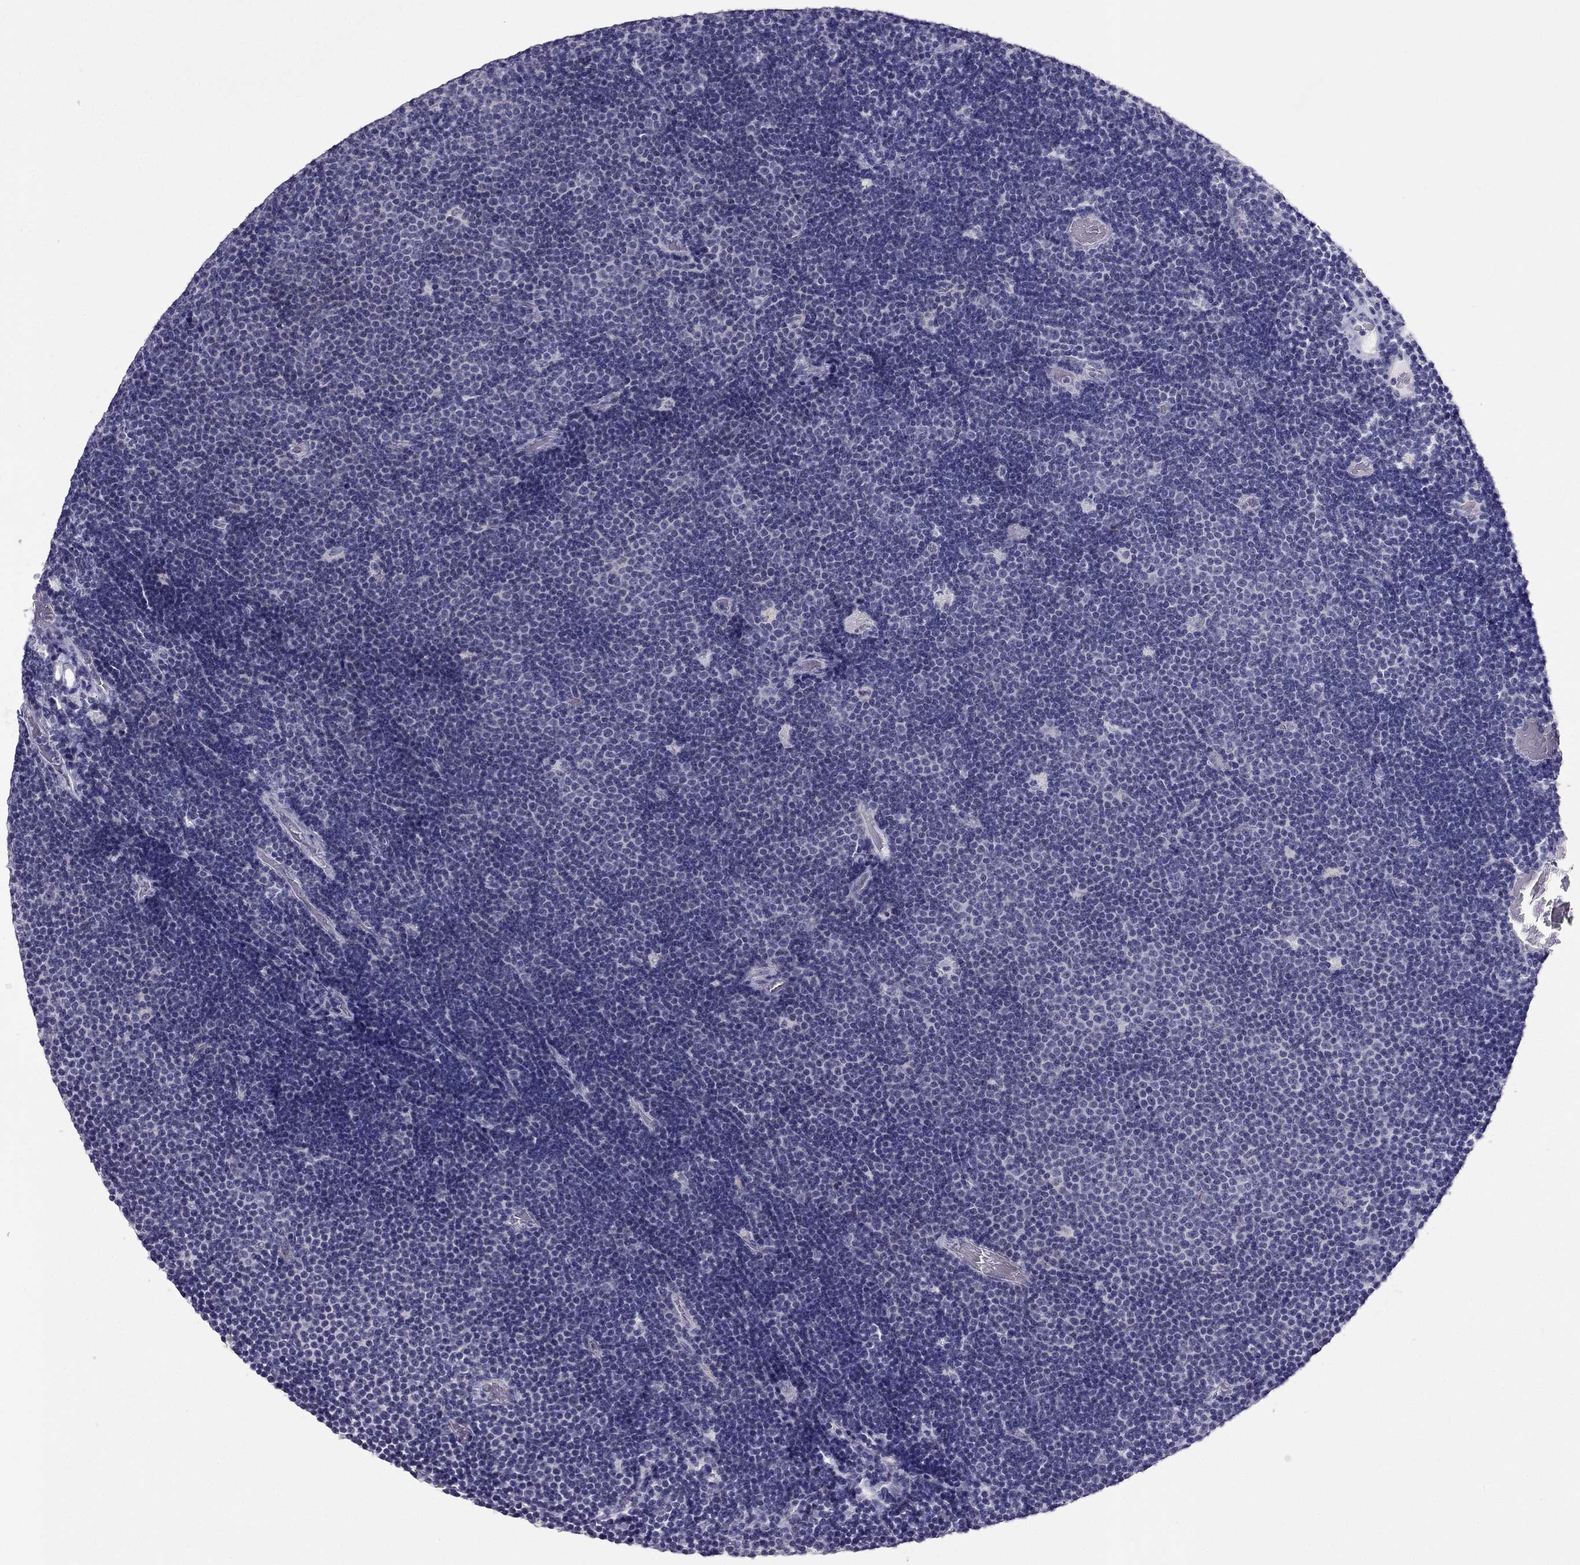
{"staining": {"intensity": "negative", "quantity": "none", "location": "none"}, "tissue": "lymphoma", "cell_type": "Tumor cells", "image_type": "cancer", "snomed": [{"axis": "morphology", "description": "Malignant lymphoma, non-Hodgkin's type, Low grade"}, {"axis": "topography", "description": "Brain"}], "caption": "Lymphoma stained for a protein using immunohistochemistry (IHC) exhibits no expression tumor cells.", "gene": "RHO", "patient": {"sex": "female", "age": 66}}